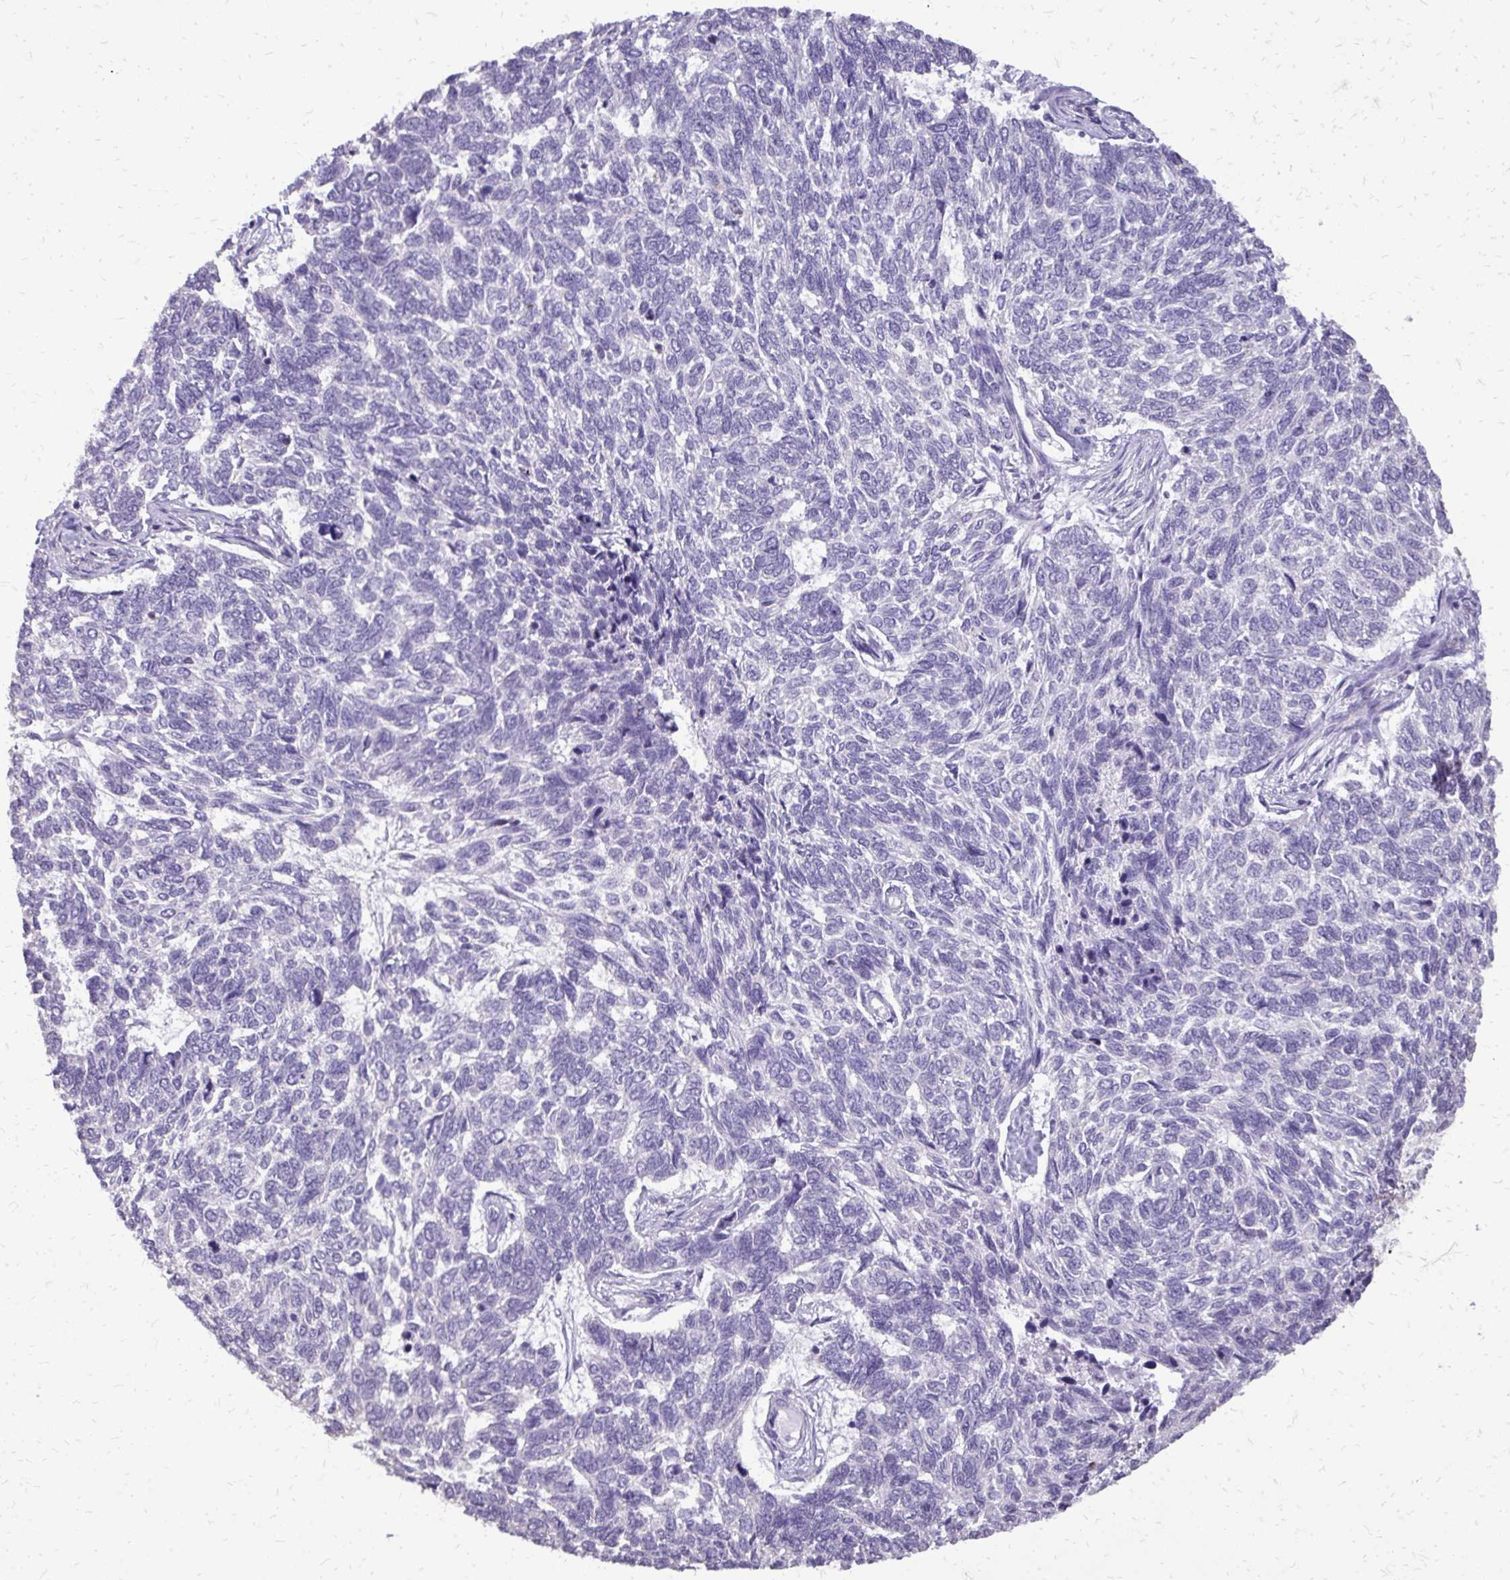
{"staining": {"intensity": "negative", "quantity": "none", "location": "none"}, "tissue": "skin cancer", "cell_type": "Tumor cells", "image_type": "cancer", "snomed": [{"axis": "morphology", "description": "Basal cell carcinoma"}, {"axis": "topography", "description": "Skin"}], "caption": "IHC image of neoplastic tissue: human basal cell carcinoma (skin) stained with DAB reveals no significant protein expression in tumor cells. (DAB immunohistochemistry, high magnification).", "gene": "AKAP5", "patient": {"sex": "female", "age": 65}}